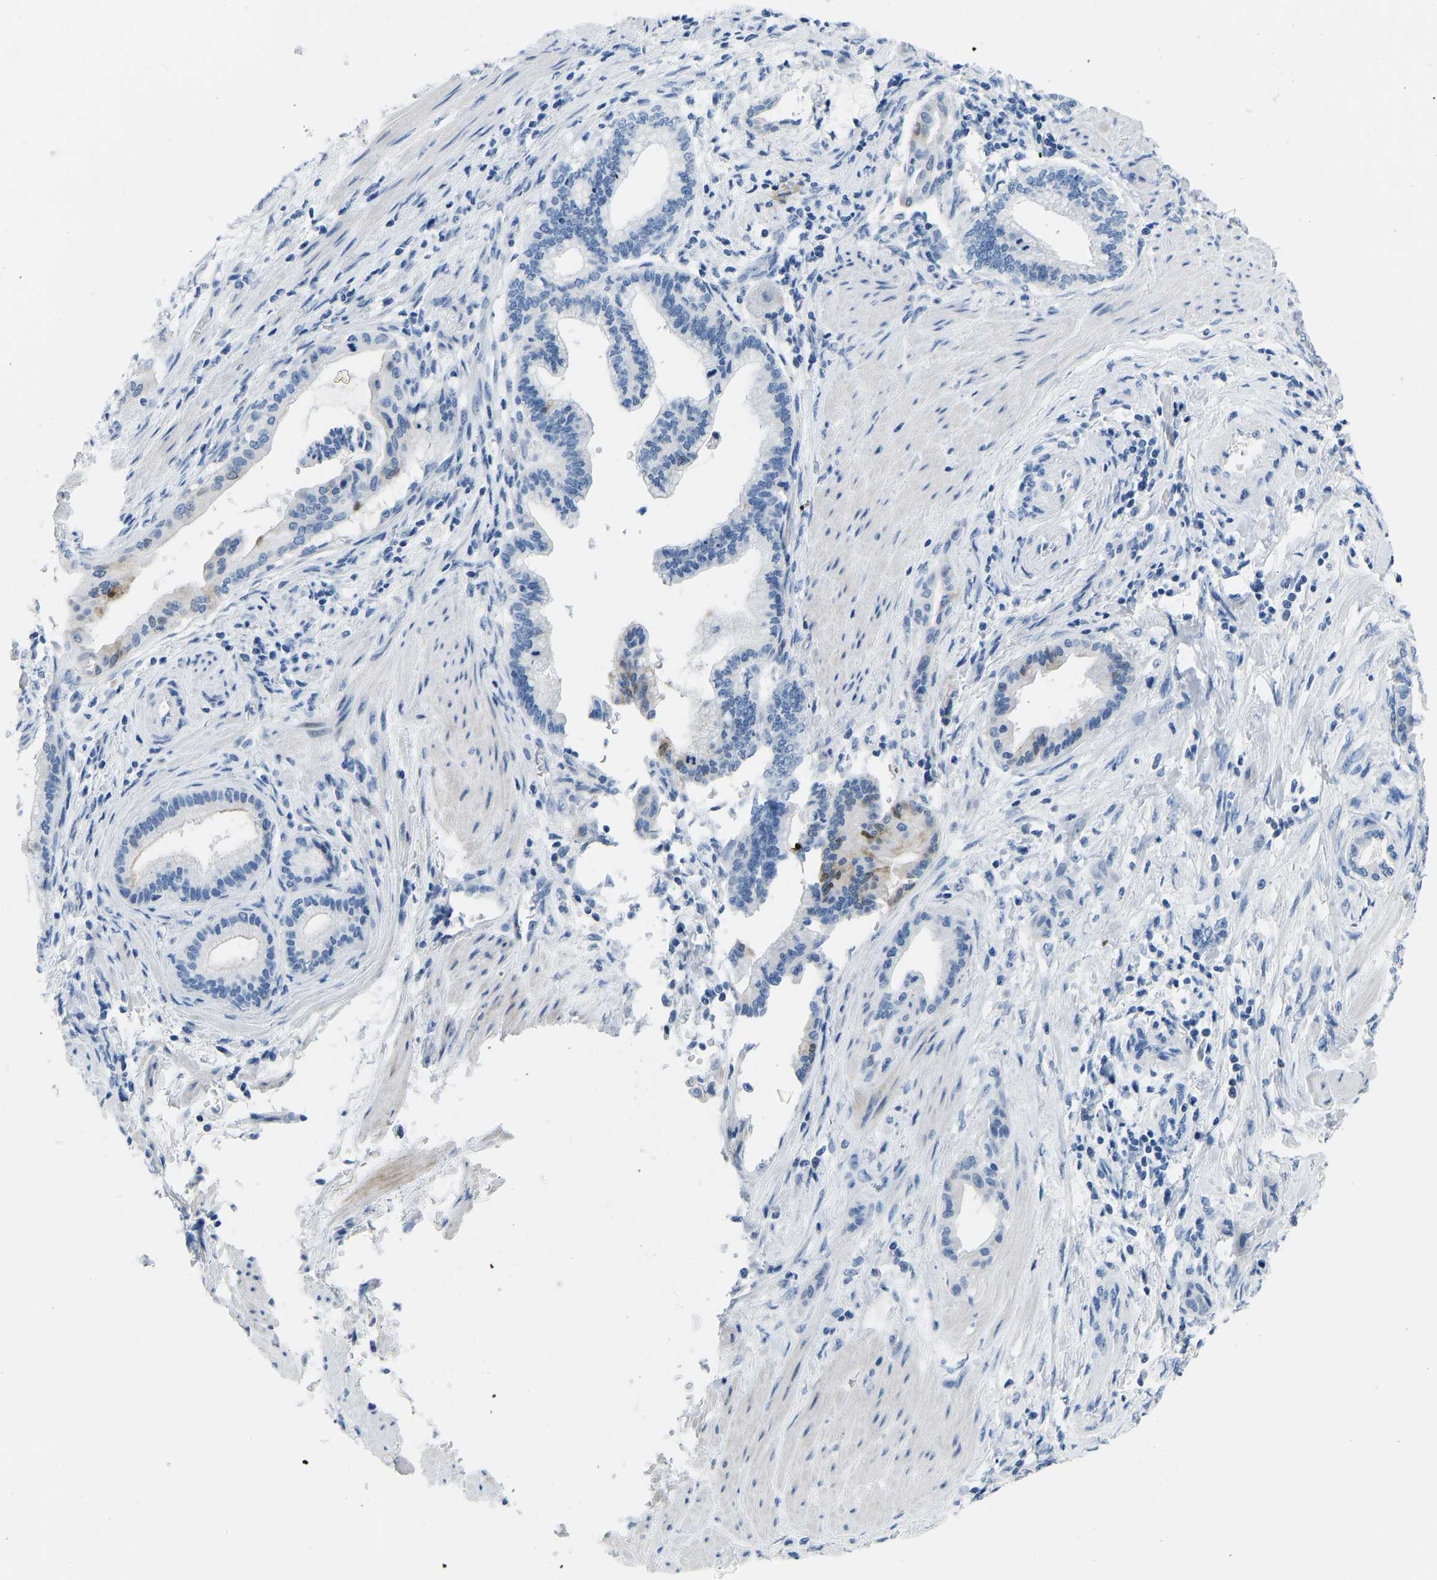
{"staining": {"intensity": "negative", "quantity": "none", "location": "none"}, "tissue": "pancreatic cancer", "cell_type": "Tumor cells", "image_type": "cancer", "snomed": [{"axis": "morphology", "description": "Adenocarcinoma, NOS"}, {"axis": "topography", "description": "Pancreas"}], "caption": "IHC of pancreatic adenocarcinoma displays no positivity in tumor cells.", "gene": "SERPINB3", "patient": {"sex": "female", "age": 64}}